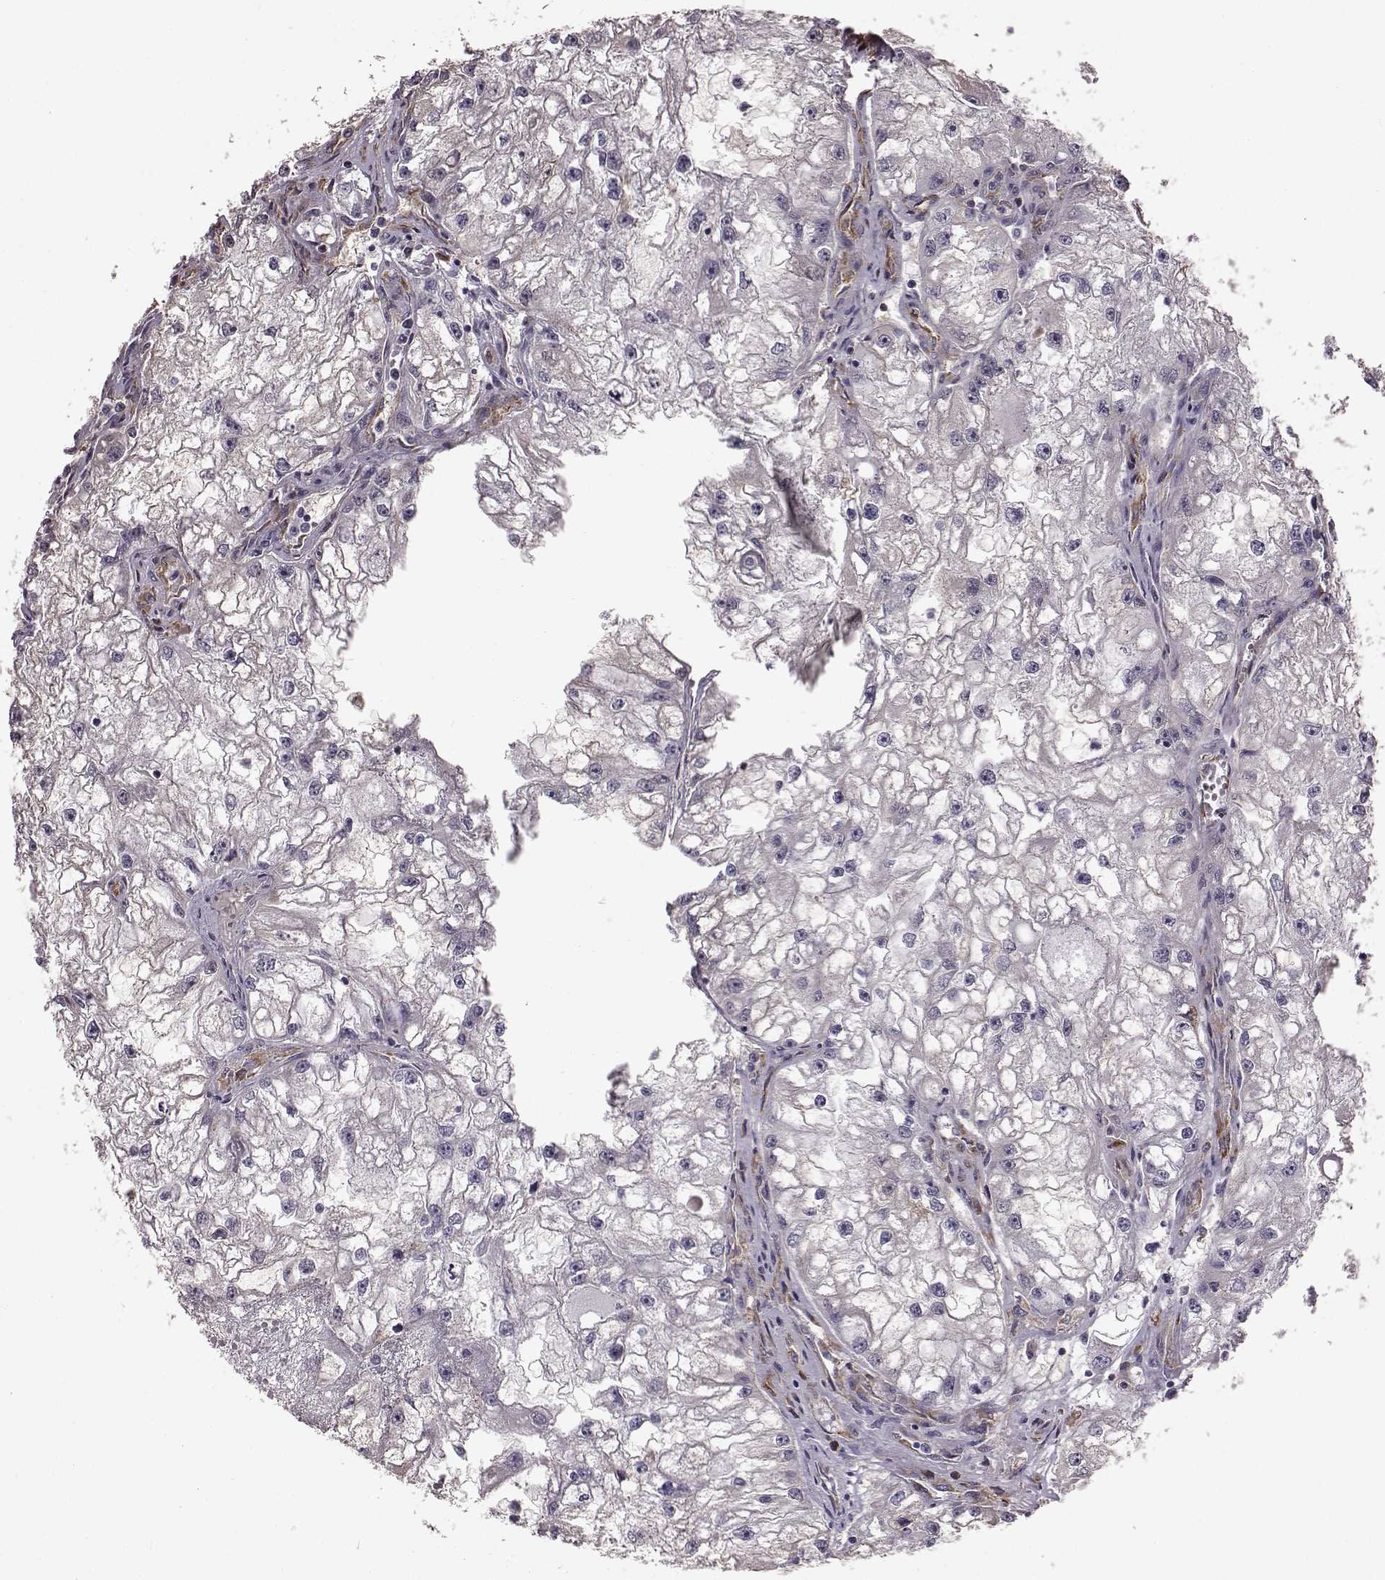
{"staining": {"intensity": "negative", "quantity": "none", "location": "none"}, "tissue": "renal cancer", "cell_type": "Tumor cells", "image_type": "cancer", "snomed": [{"axis": "morphology", "description": "Adenocarcinoma, NOS"}, {"axis": "topography", "description": "Kidney"}], "caption": "Renal cancer (adenocarcinoma) stained for a protein using immunohistochemistry (IHC) shows no staining tumor cells.", "gene": "ADGRG2", "patient": {"sex": "male", "age": 59}}